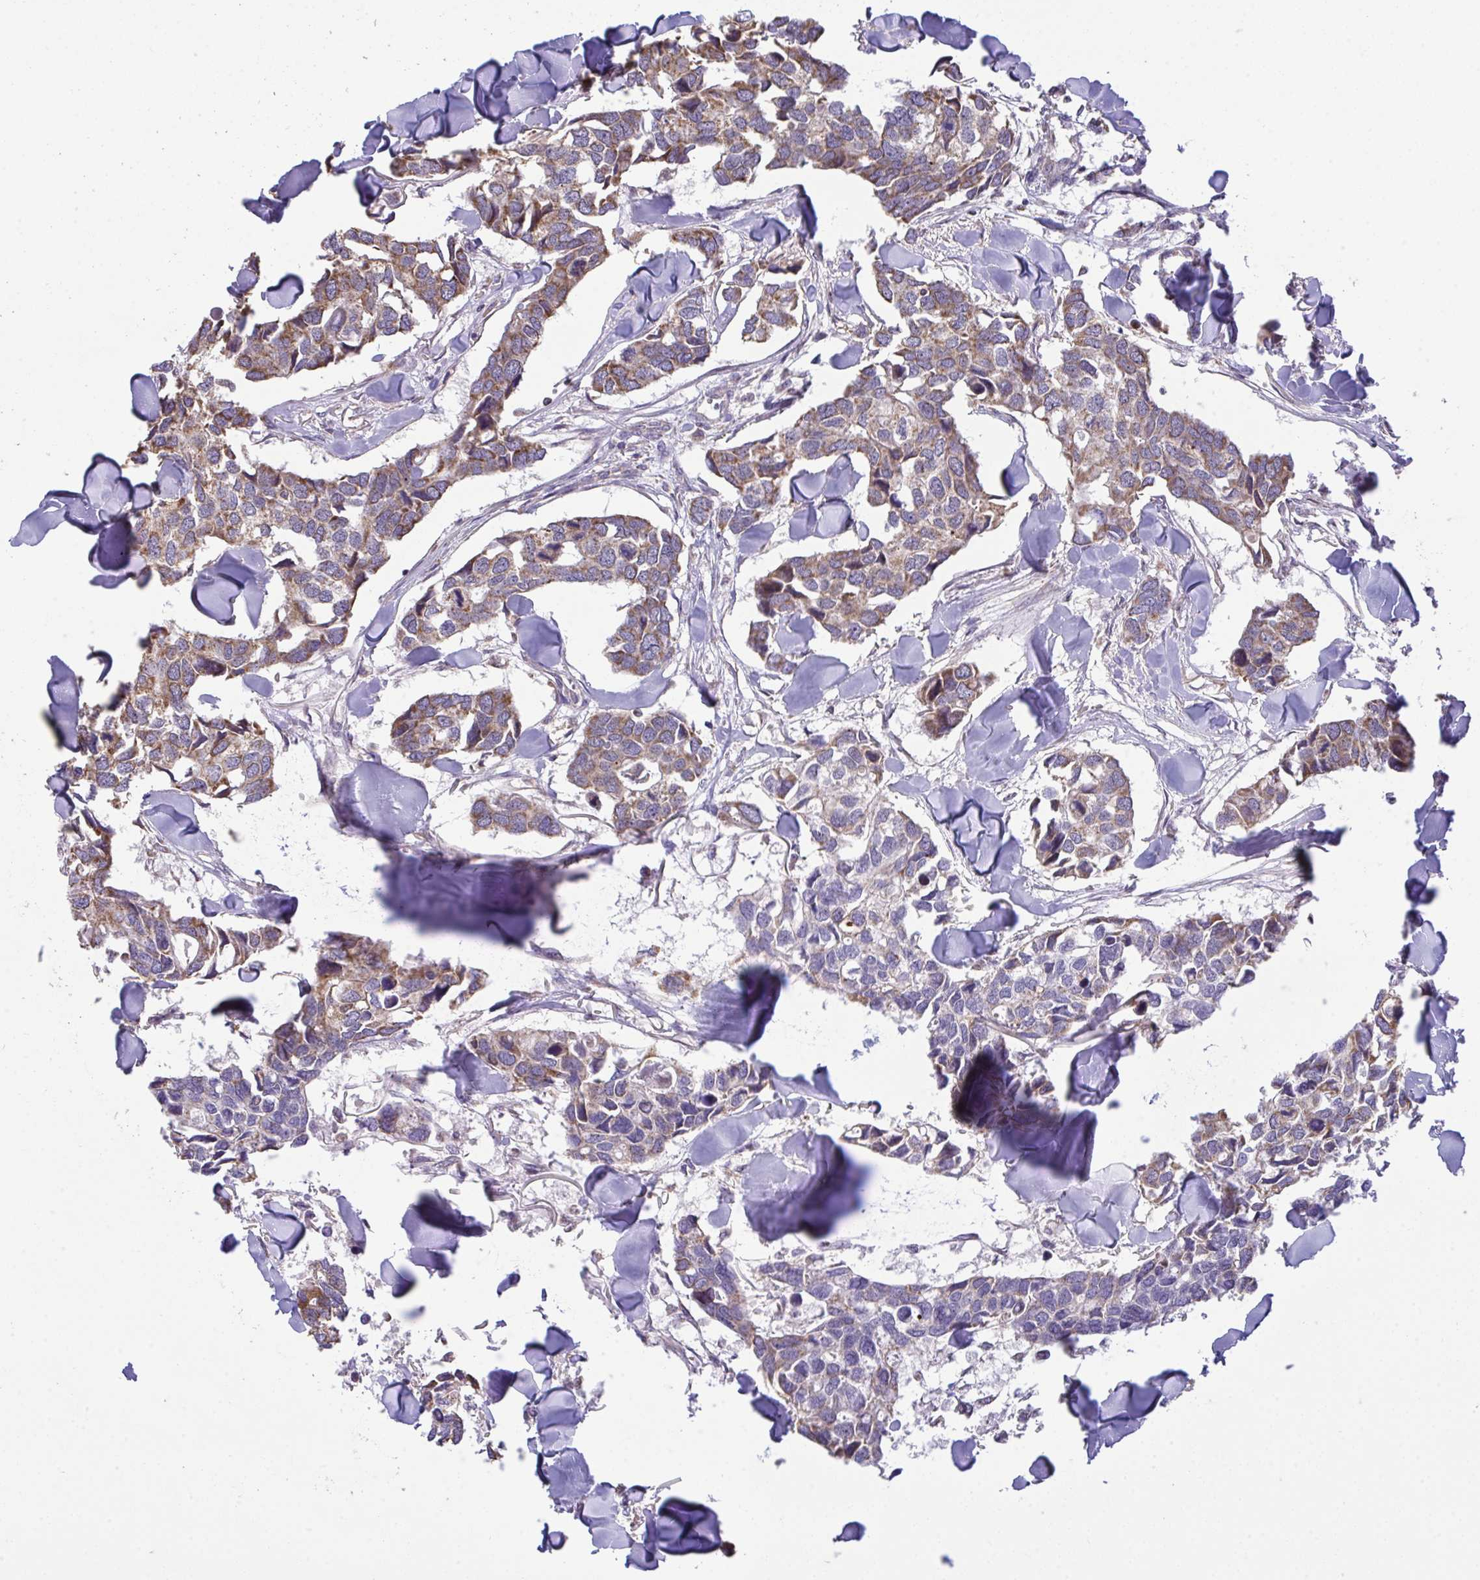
{"staining": {"intensity": "weak", "quantity": ">75%", "location": "cytoplasmic/membranous"}, "tissue": "breast cancer", "cell_type": "Tumor cells", "image_type": "cancer", "snomed": [{"axis": "morphology", "description": "Duct carcinoma"}, {"axis": "topography", "description": "Breast"}], "caption": "The immunohistochemical stain shows weak cytoplasmic/membranous expression in tumor cells of breast cancer tissue.", "gene": "PPM1H", "patient": {"sex": "female", "age": 83}}